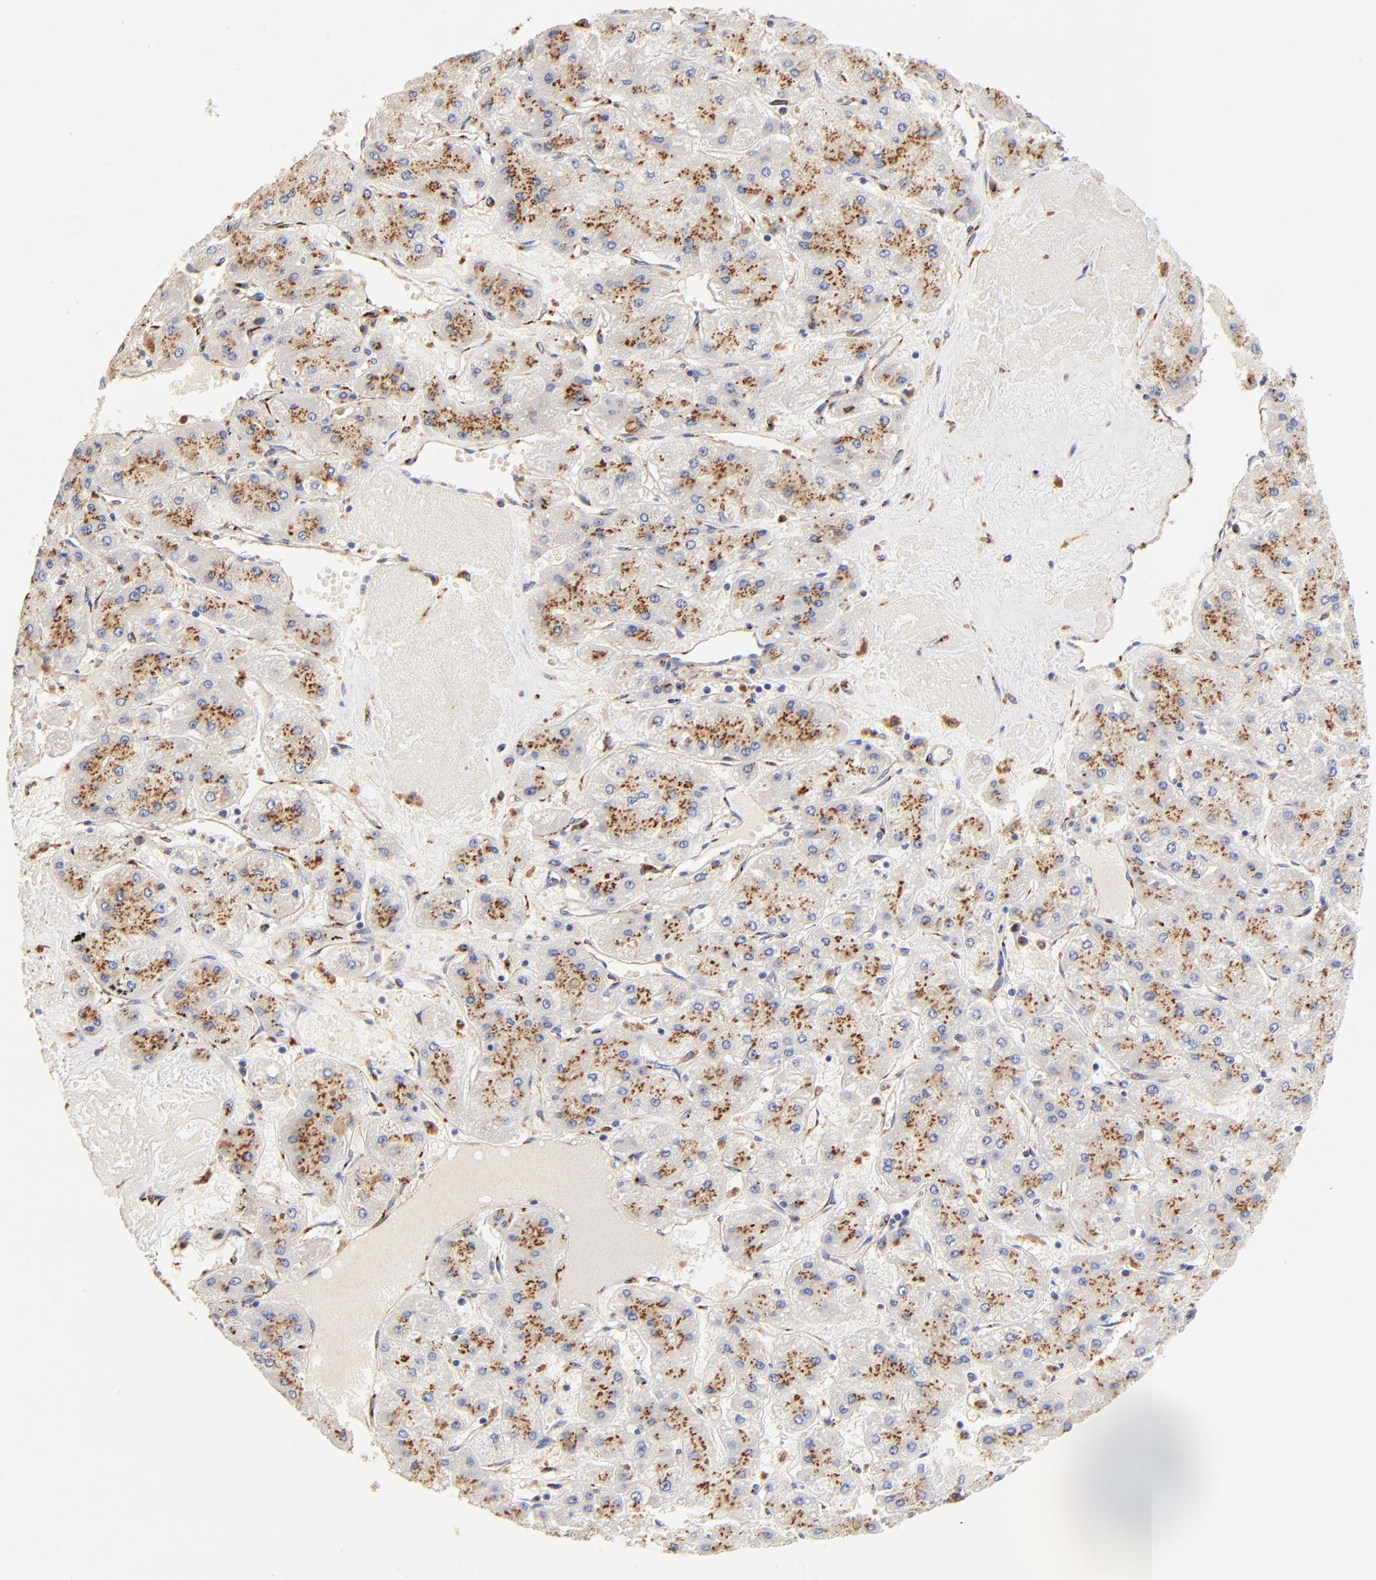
{"staining": {"intensity": "moderate", "quantity": ">75%", "location": "cytoplasmic/membranous"}, "tissue": "liver cancer", "cell_type": "Tumor cells", "image_type": "cancer", "snomed": [{"axis": "morphology", "description": "Carcinoma, Hepatocellular, NOS"}, {"axis": "topography", "description": "Liver"}], "caption": "Brown immunohistochemical staining in hepatocellular carcinoma (liver) reveals moderate cytoplasmic/membranous expression in approximately >75% of tumor cells. The staining is performed using DAB brown chromogen to label protein expression. The nuclei are counter-stained blue using hematoxylin.", "gene": "FMNL3", "patient": {"sex": "female", "age": 52}}